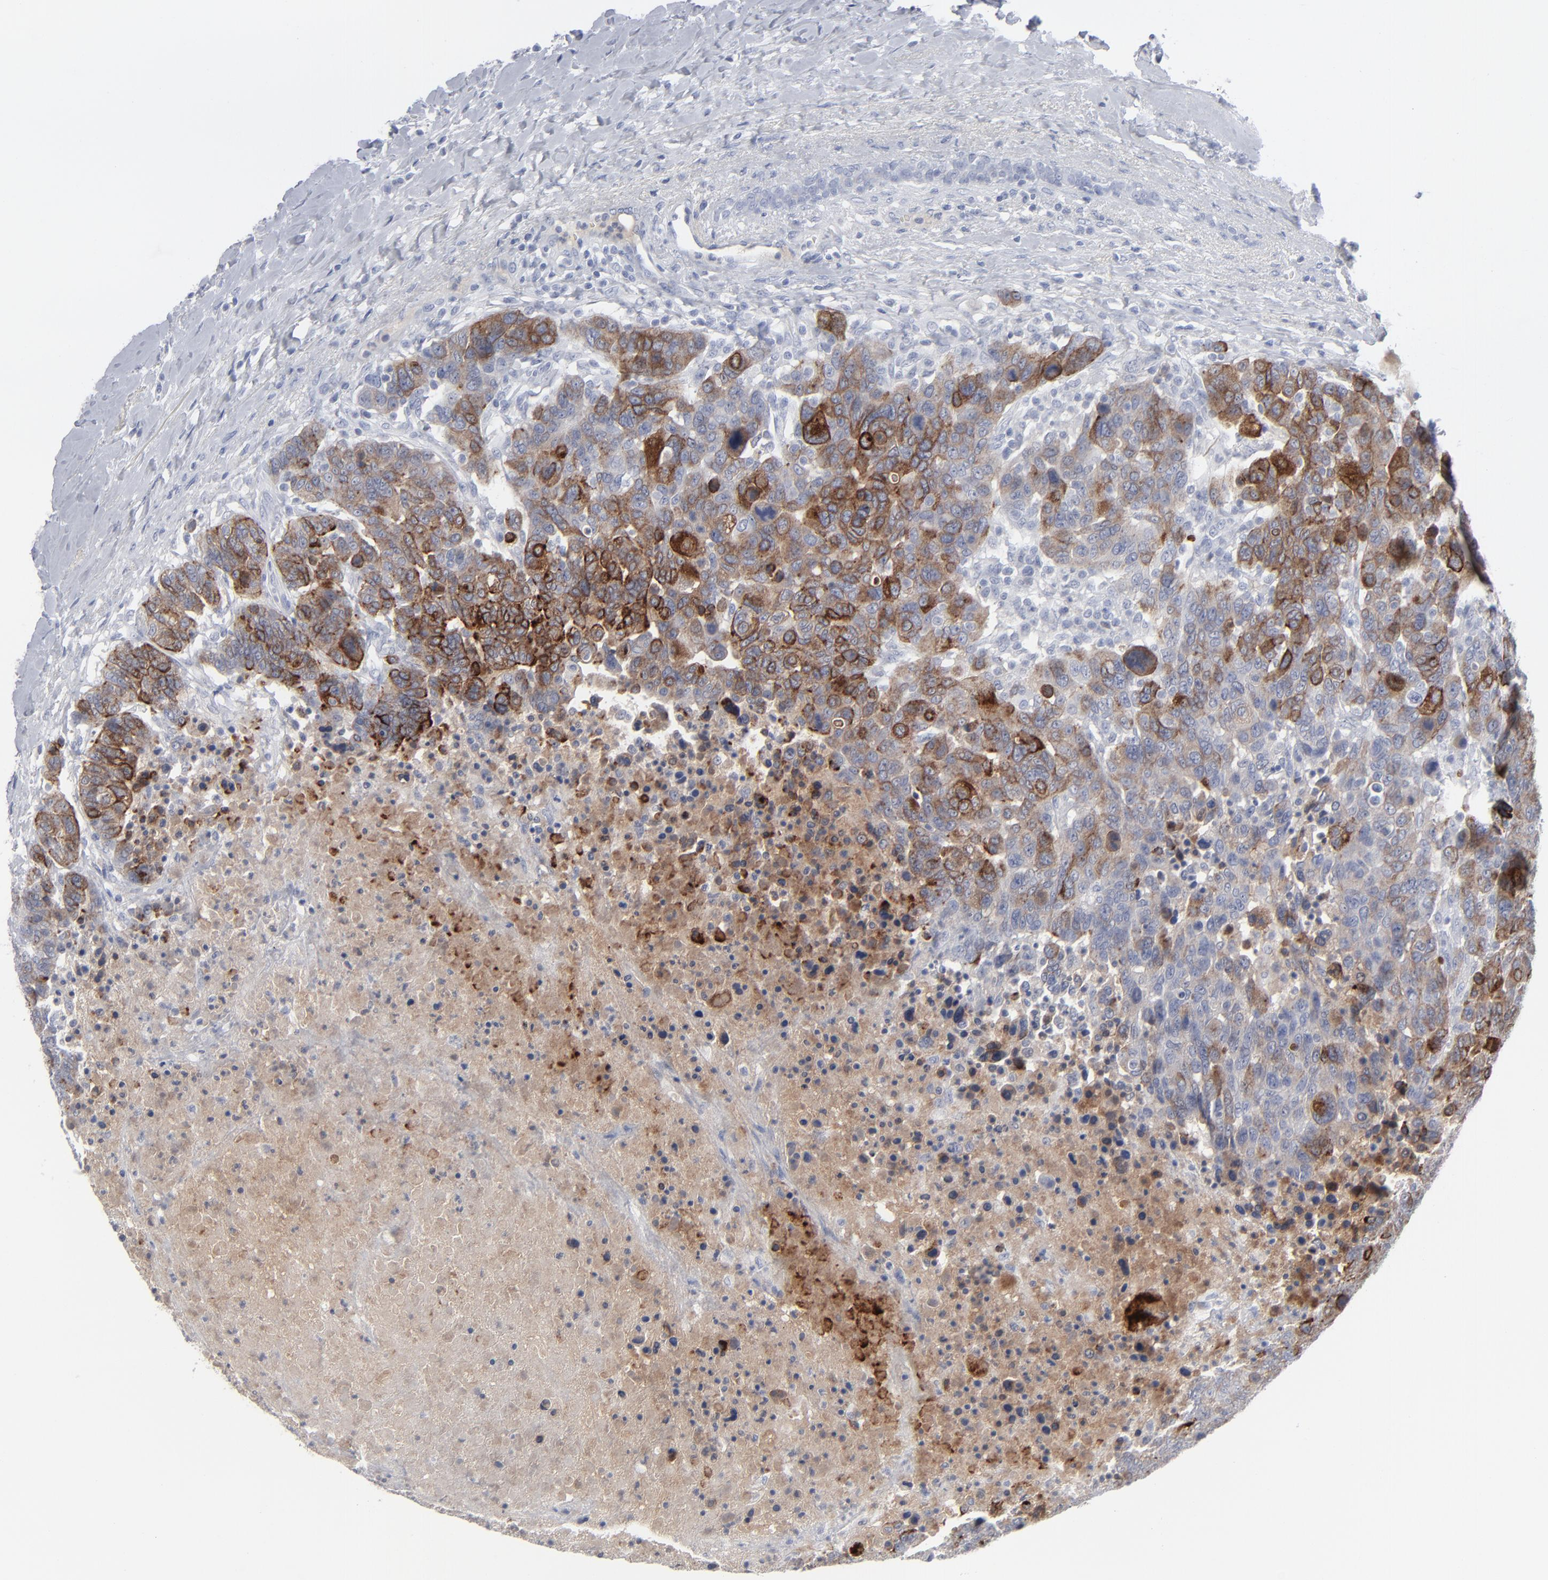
{"staining": {"intensity": "strong", "quantity": "25%-75%", "location": "cytoplasmic/membranous"}, "tissue": "breast cancer", "cell_type": "Tumor cells", "image_type": "cancer", "snomed": [{"axis": "morphology", "description": "Duct carcinoma"}, {"axis": "topography", "description": "Breast"}], "caption": "Protein staining exhibits strong cytoplasmic/membranous staining in about 25%-75% of tumor cells in intraductal carcinoma (breast).", "gene": "MSLN", "patient": {"sex": "female", "age": 37}}